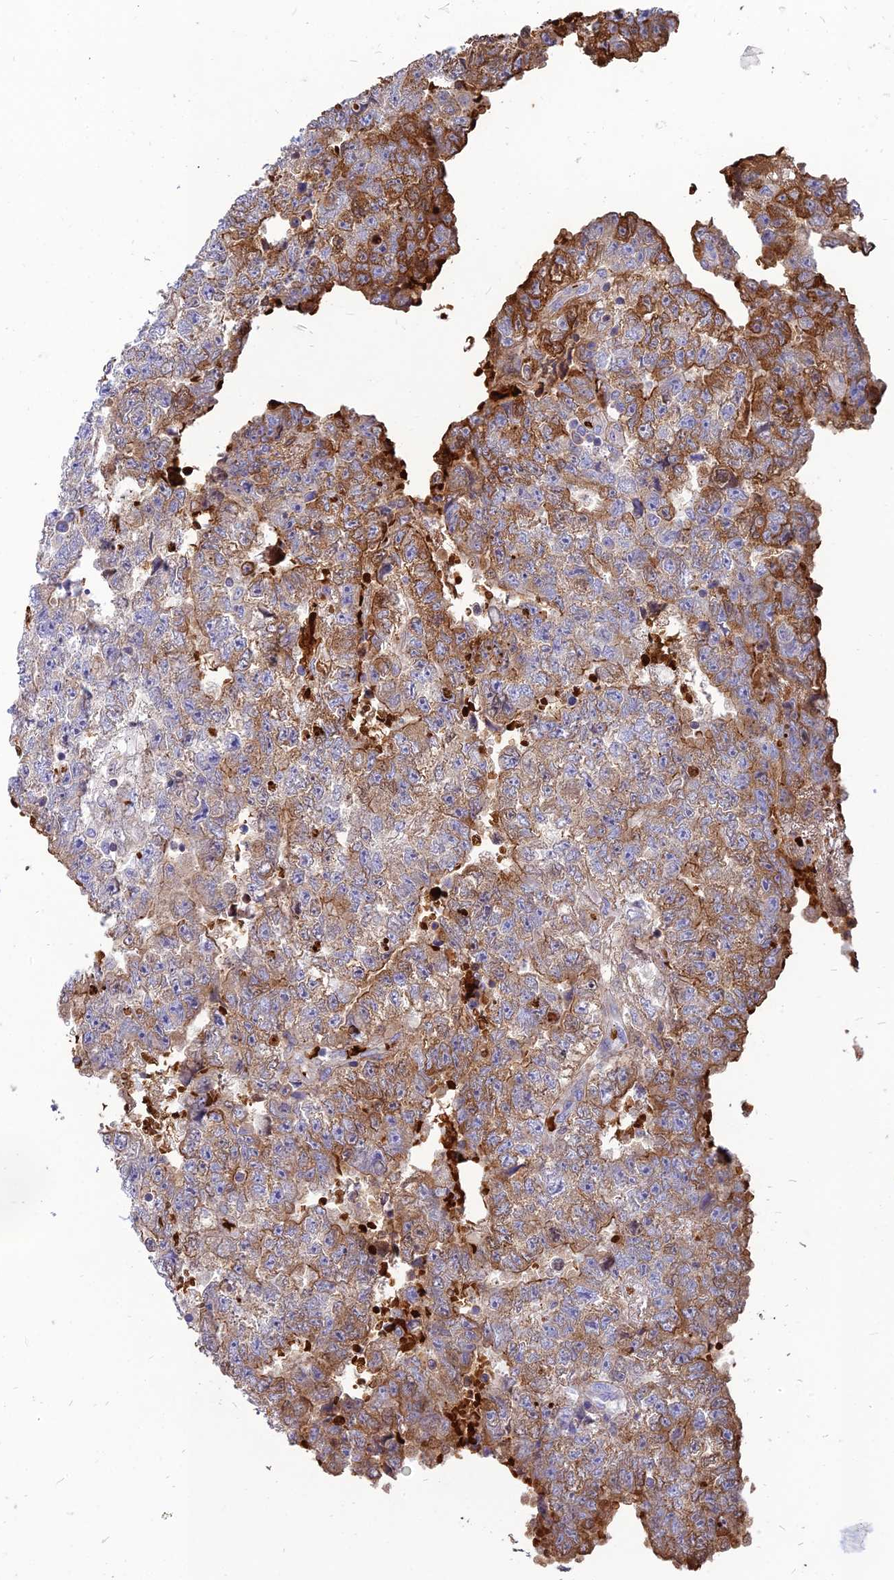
{"staining": {"intensity": "strong", "quantity": "<25%", "location": "cytoplasmic/membranous"}, "tissue": "testis cancer", "cell_type": "Tumor cells", "image_type": "cancer", "snomed": [{"axis": "morphology", "description": "Carcinoma, Embryonal, NOS"}, {"axis": "topography", "description": "Testis"}], "caption": "Immunohistochemistry histopathology image of neoplastic tissue: human testis embryonal carcinoma stained using immunohistochemistry (IHC) demonstrates medium levels of strong protein expression localized specifically in the cytoplasmic/membranous of tumor cells, appearing as a cytoplasmic/membranous brown color.", "gene": "HHAT", "patient": {"sex": "male", "age": 25}}